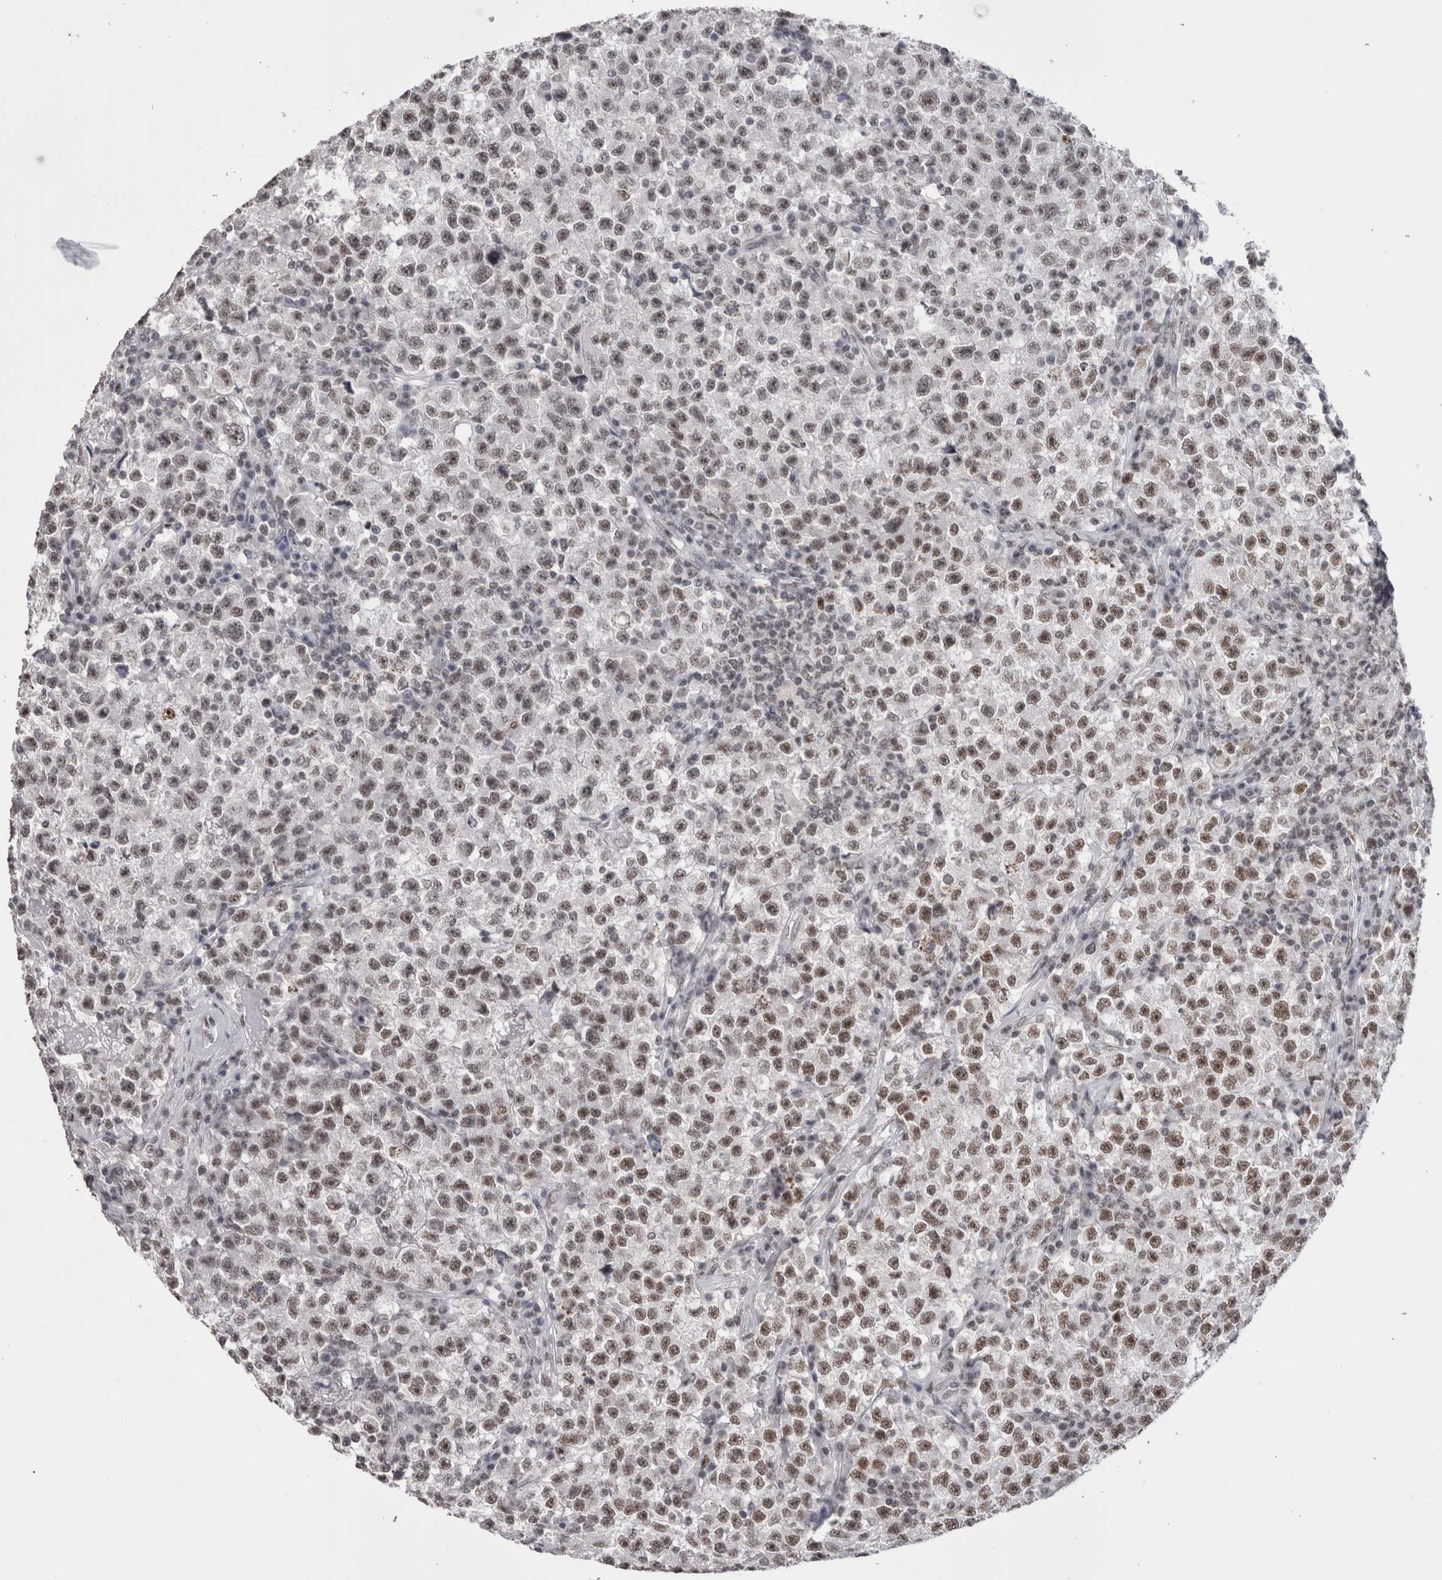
{"staining": {"intensity": "strong", "quantity": "25%-75%", "location": "nuclear"}, "tissue": "testis cancer", "cell_type": "Tumor cells", "image_type": "cancer", "snomed": [{"axis": "morphology", "description": "Seminoma, NOS"}, {"axis": "topography", "description": "Testis"}], "caption": "Immunohistochemistry (IHC) of human testis cancer reveals high levels of strong nuclear positivity in about 25%-75% of tumor cells.", "gene": "SMC1A", "patient": {"sex": "male", "age": 22}}